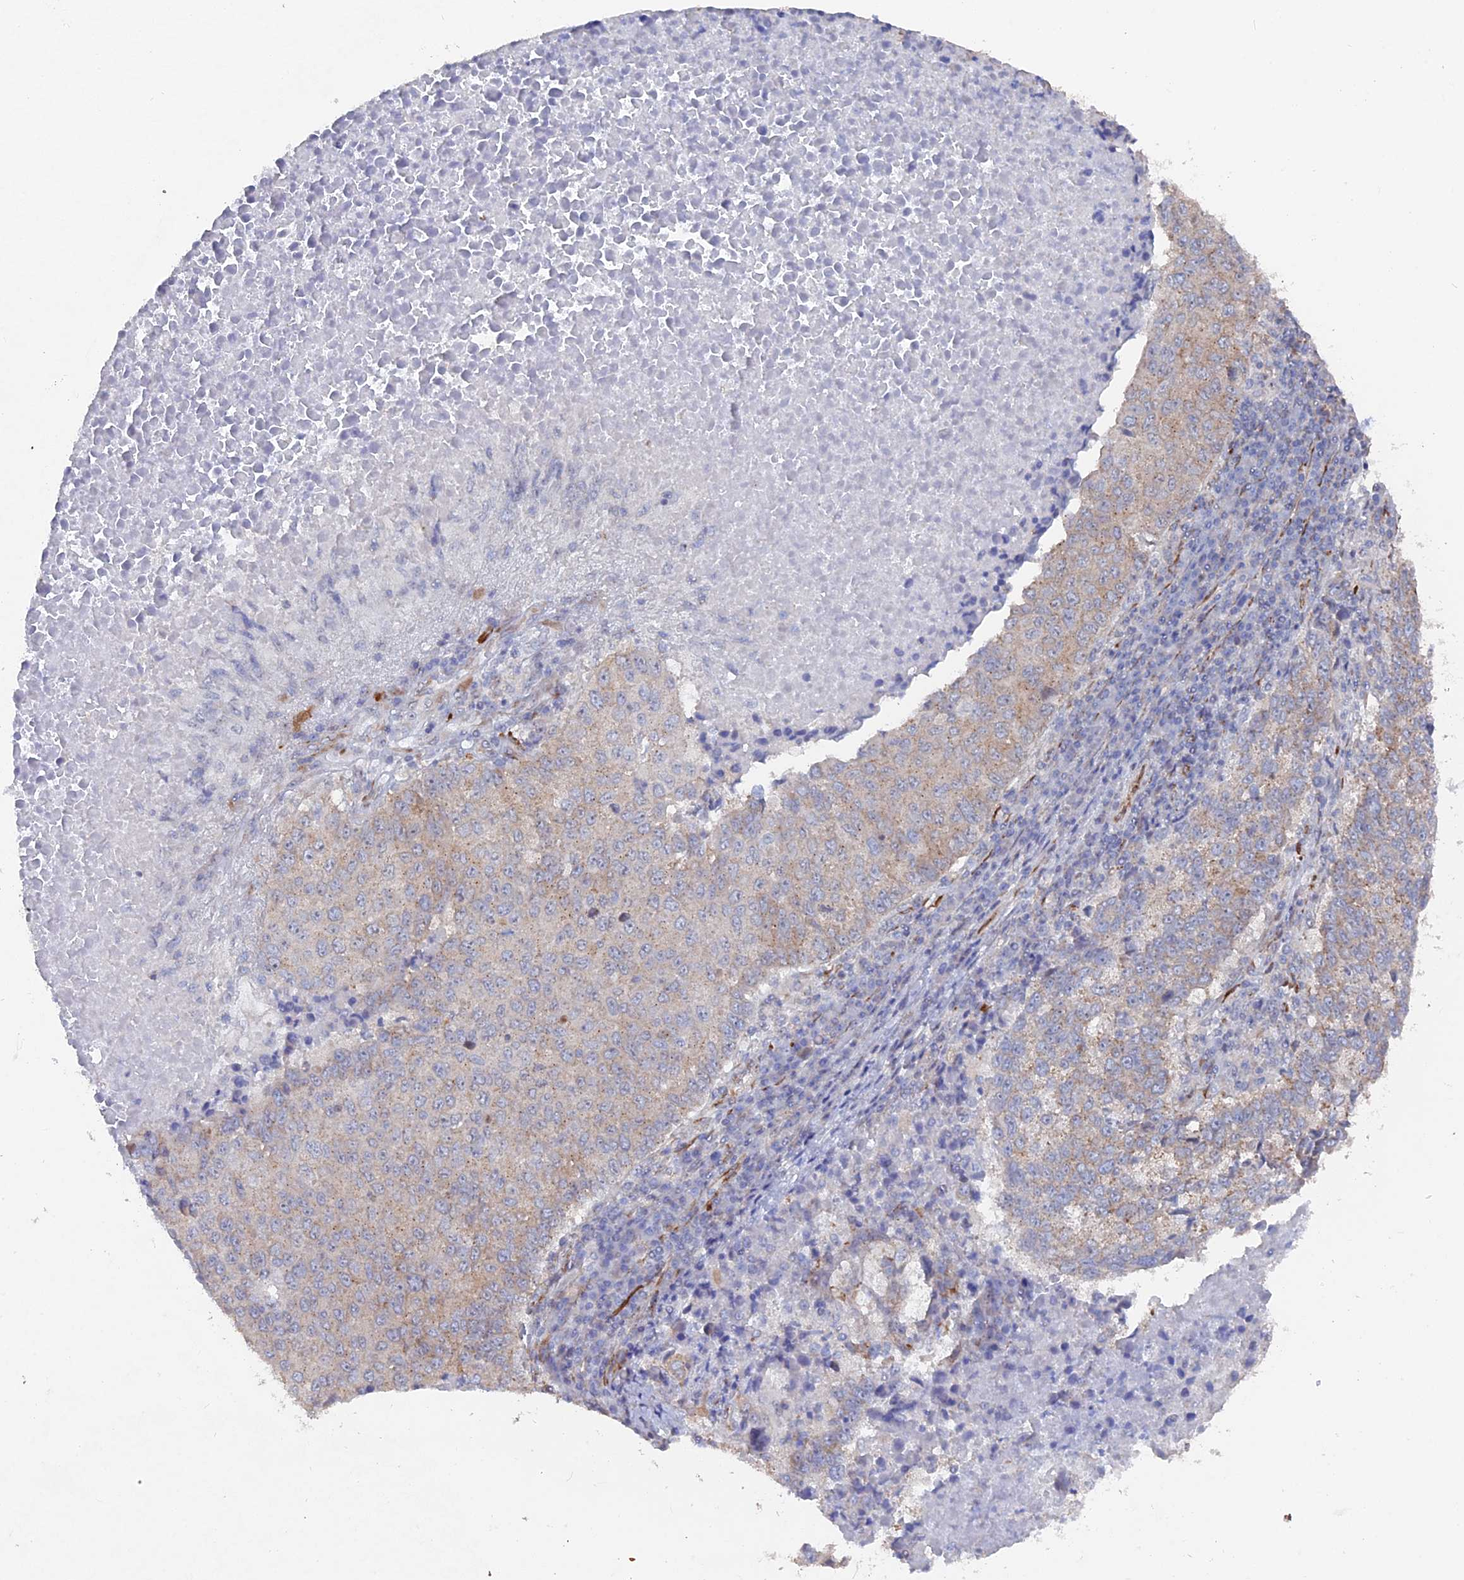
{"staining": {"intensity": "weak", "quantity": "25%-75%", "location": "cytoplasmic/membranous"}, "tissue": "lung cancer", "cell_type": "Tumor cells", "image_type": "cancer", "snomed": [{"axis": "morphology", "description": "Squamous cell carcinoma, NOS"}, {"axis": "topography", "description": "Lung"}], "caption": "Brown immunohistochemical staining in human squamous cell carcinoma (lung) reveals weak cytoplasmic/membranous positivity in about 25%-75% of tumor cells.", "gene": "SEMG2", "patient": {"sex": "male", "age": 73}}